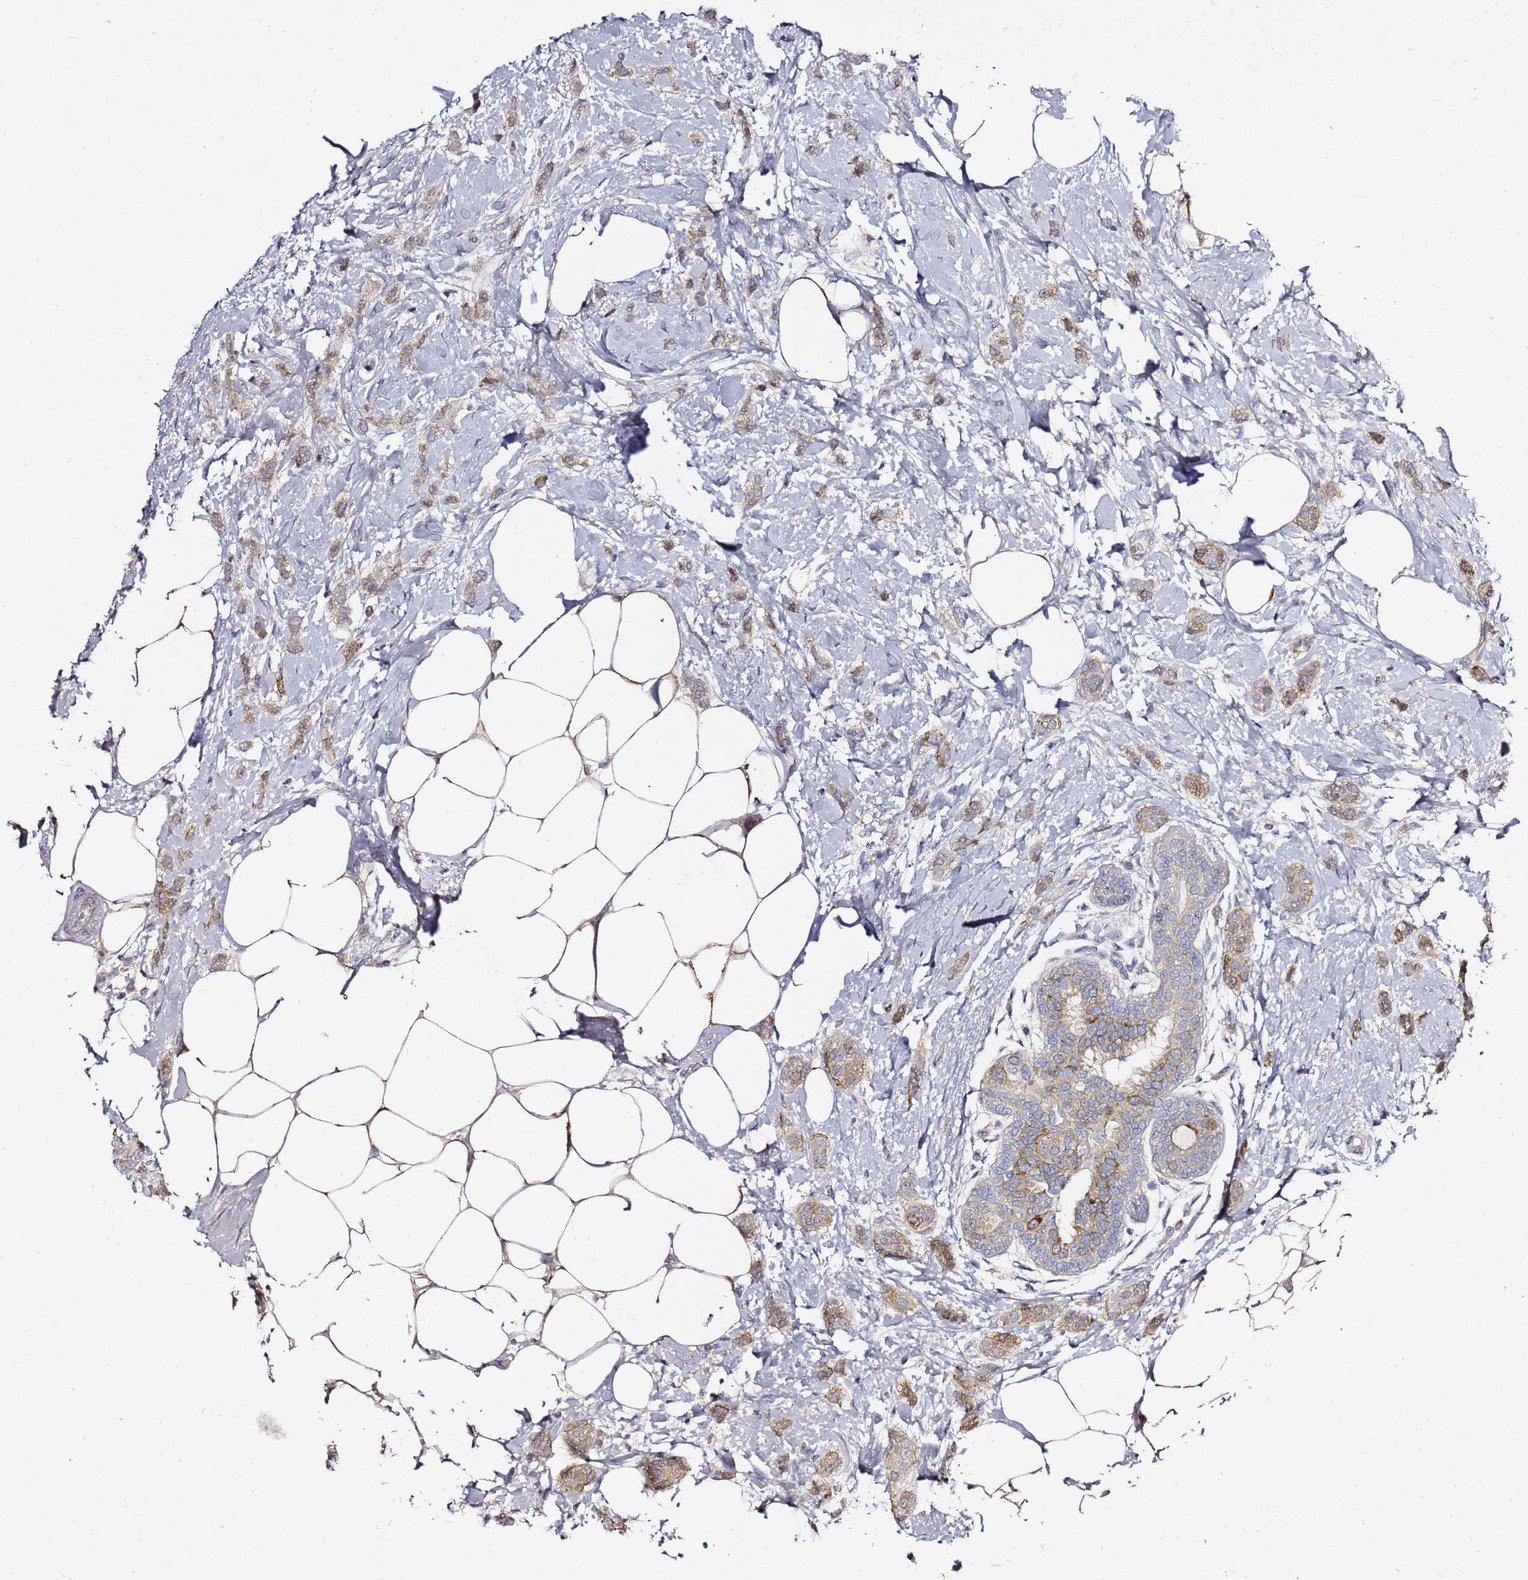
{"staining": {"intensity": "moderate", "quantity": ">75%", "location": "cytoplasmic/membranous"}, "tissue": "breast cancer", "cell_type": "Tumor cells", "image_type": "cancer", "snomed": [{"axis": "morphology", "description": "Duct carcinoma"}, {"axis": "topography", "description": "Breast"}], "caption": "DAB (3,3'-diaminobenzidine) immunohistochemical staining of breast cancer (invasive ductal carcinoma) shows moderate cytoplasmic/membranous protein staining in about >75% of tumor cells.", "gene": "MON1B", "patient": {"sex": "female", "age": 72}}